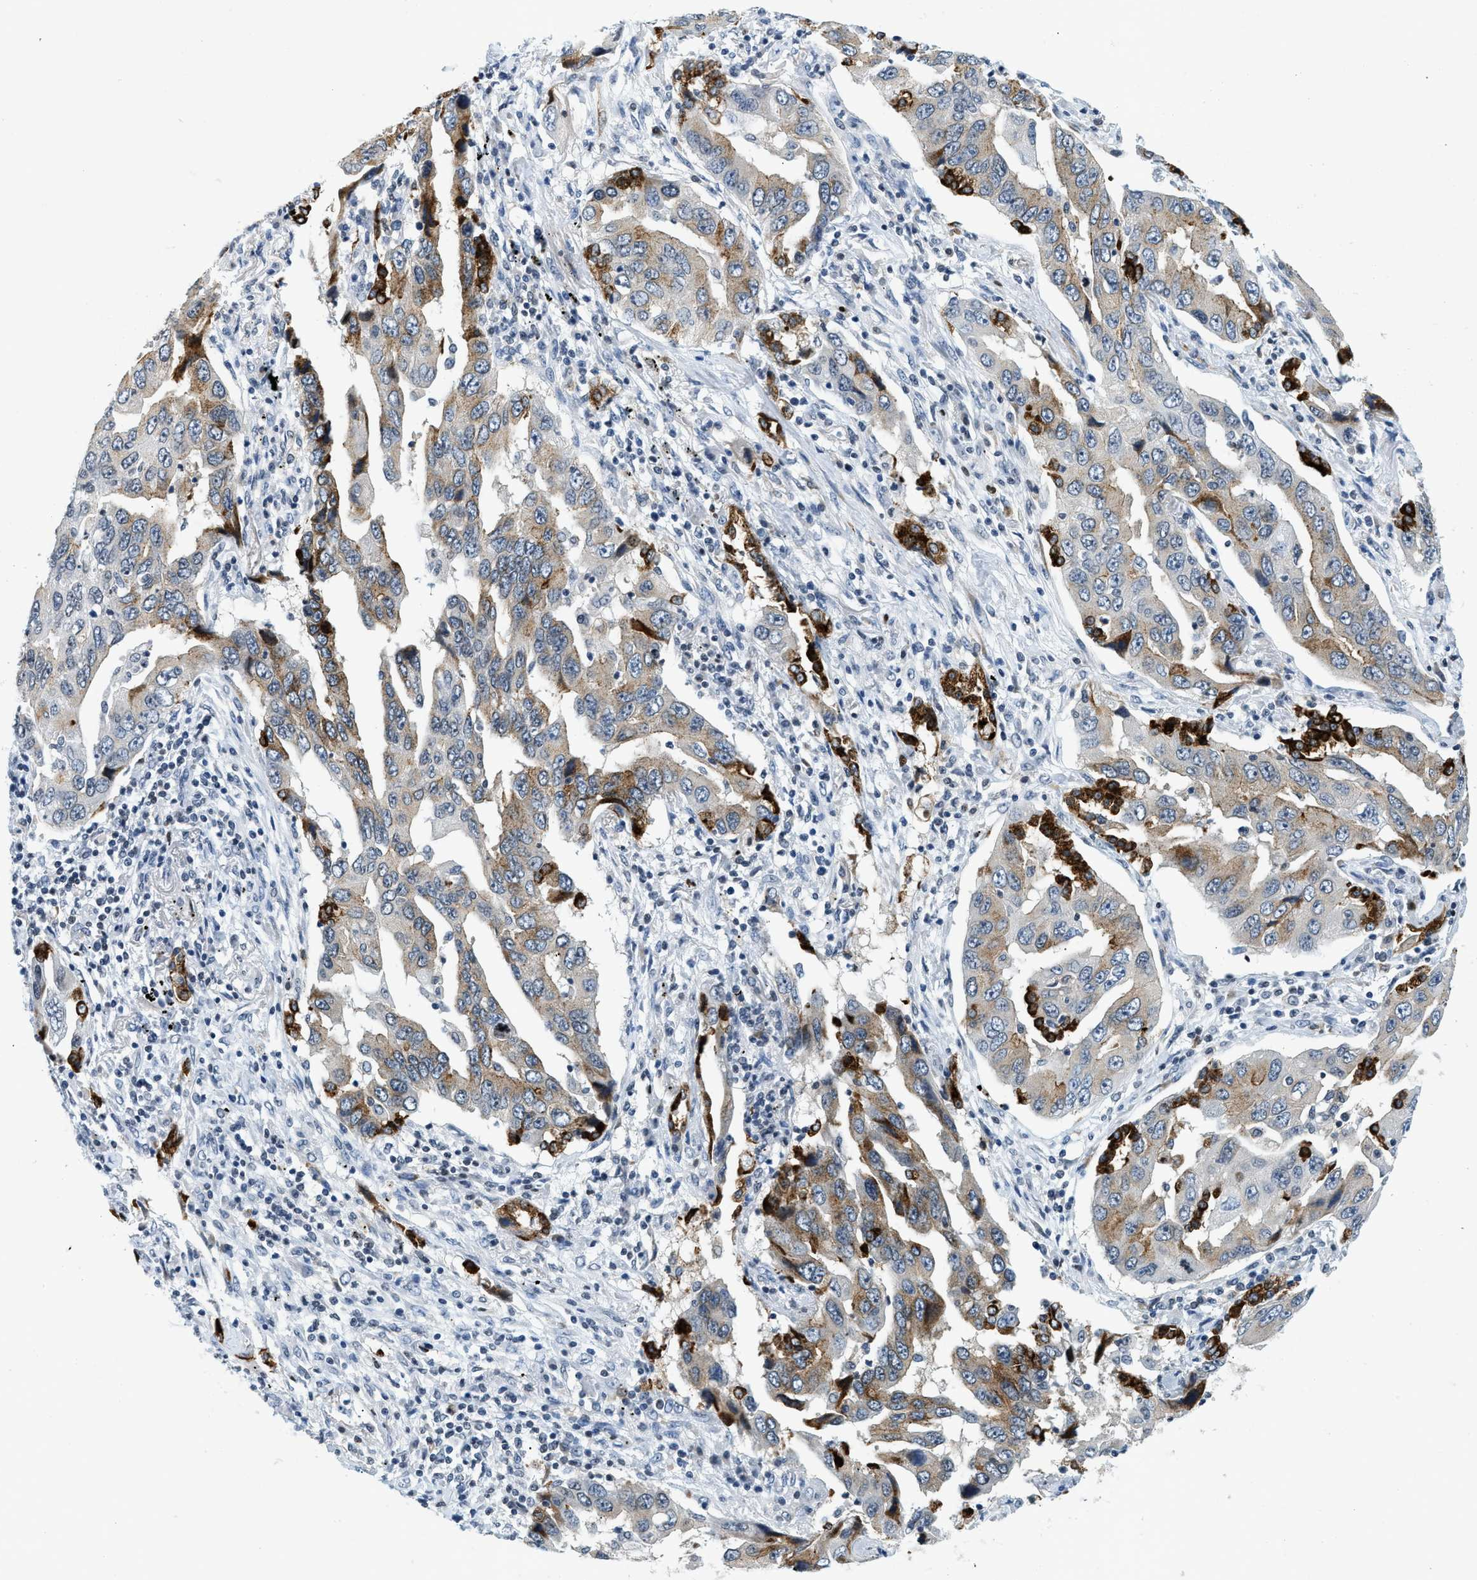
{"staining": {"intensity": "strong", "quantity": "<25%", "location": "cytoplasmic/membranous"}, "tissue": "lung cancer", "cell_type": "Tumor cells", "image_type": "cancer", "snomed": [{"axis": "morphology", "description": "Adenocarcinoma, NOS"}, {"axis": "topography", "description": "Lung"}], "caption": "Tumor cells display medium levels of strong cytoplasmic/membranous expression in about <25% of cells in lung cancer.", "gene": "UVRAG", "patient": {"sex": "female", "age": 65}}